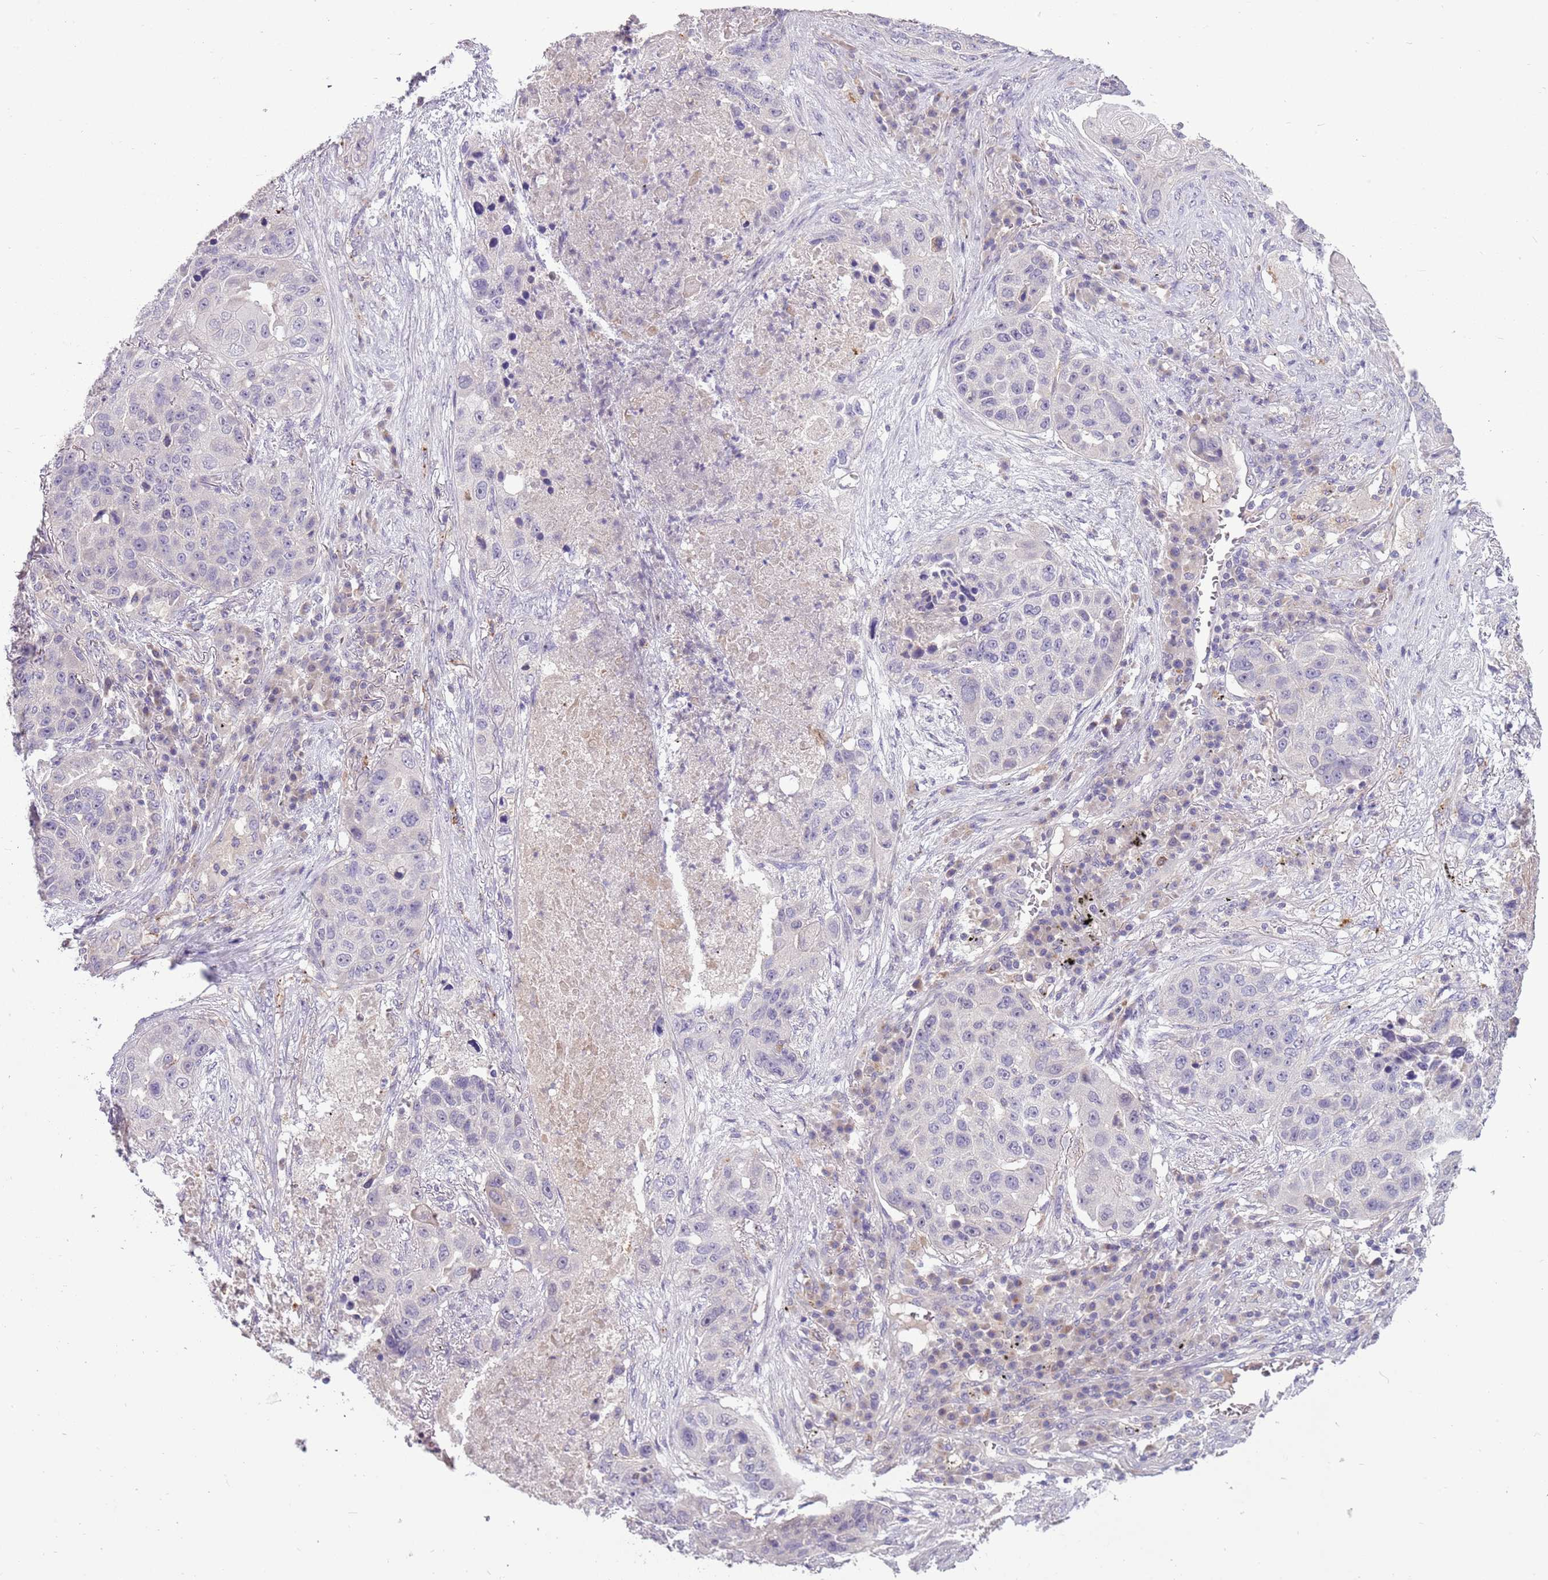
{"staining": {"intensity": "negative", "quantity": "none", "location": "none"}, "tissue": "lung cancer", "cell_type": "Tumor cells", "image_type": "cancer", "snomed": [{"axis": "morphology", "description": "Squamous cell carcinoma, NOS"}, {"axis": "topography", "description": "Lung"}], "caption": "A micrograph of lung squamous cell carcinoma stained for a protein displays no brown staining in tumor cells. The staining was performed using DAB (3,3'-diaminobenzidine) to visualize the protein expression in brown, while the nuclei were stained in blue with hematoxylin (Magnification: 20x).", "gene": "SCAMP5", "patient": {"sex": "female", "age": 63}}